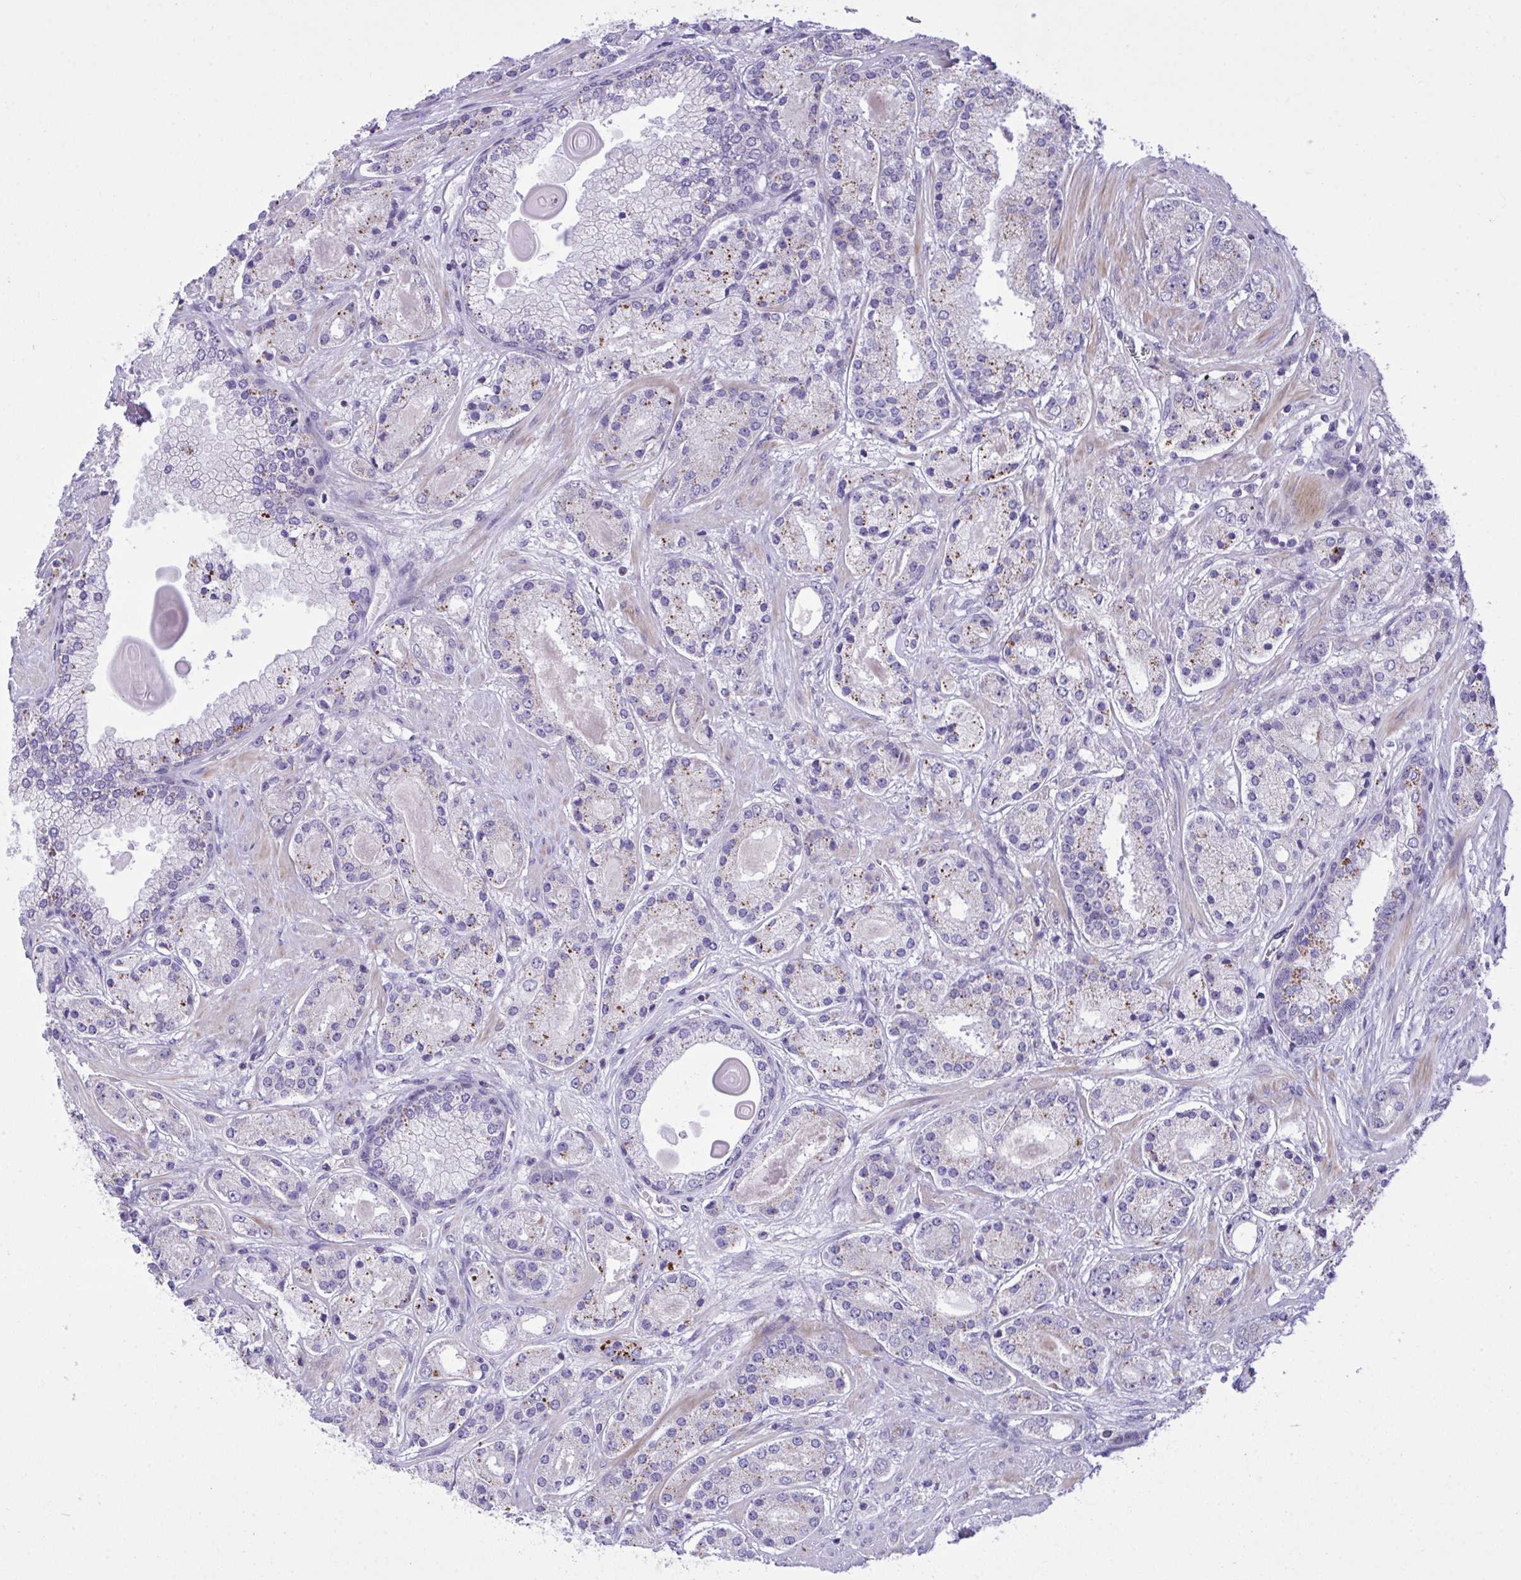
{"staining": {"intensity": "moderate", "quantity": "<25%", "location": "cytoplasmic/membranous"}, "tissue": "prostate cancer", "cell_type": "Tumor cells", "image_type": "cancer", "snomed": [{"axis": "morphology", "description": "Adenocarcinoma, High grade"}, {"axis": "topography", "description": "Prostate"}], "caption": "Moderate cytoplasmic/membranous protein expression is identified in about <25% of tumor cells in prostate cancer (high-grade adenocarcinoma).", "gene": "WDR97", "patient": {"sex": "male", "age": 67}}